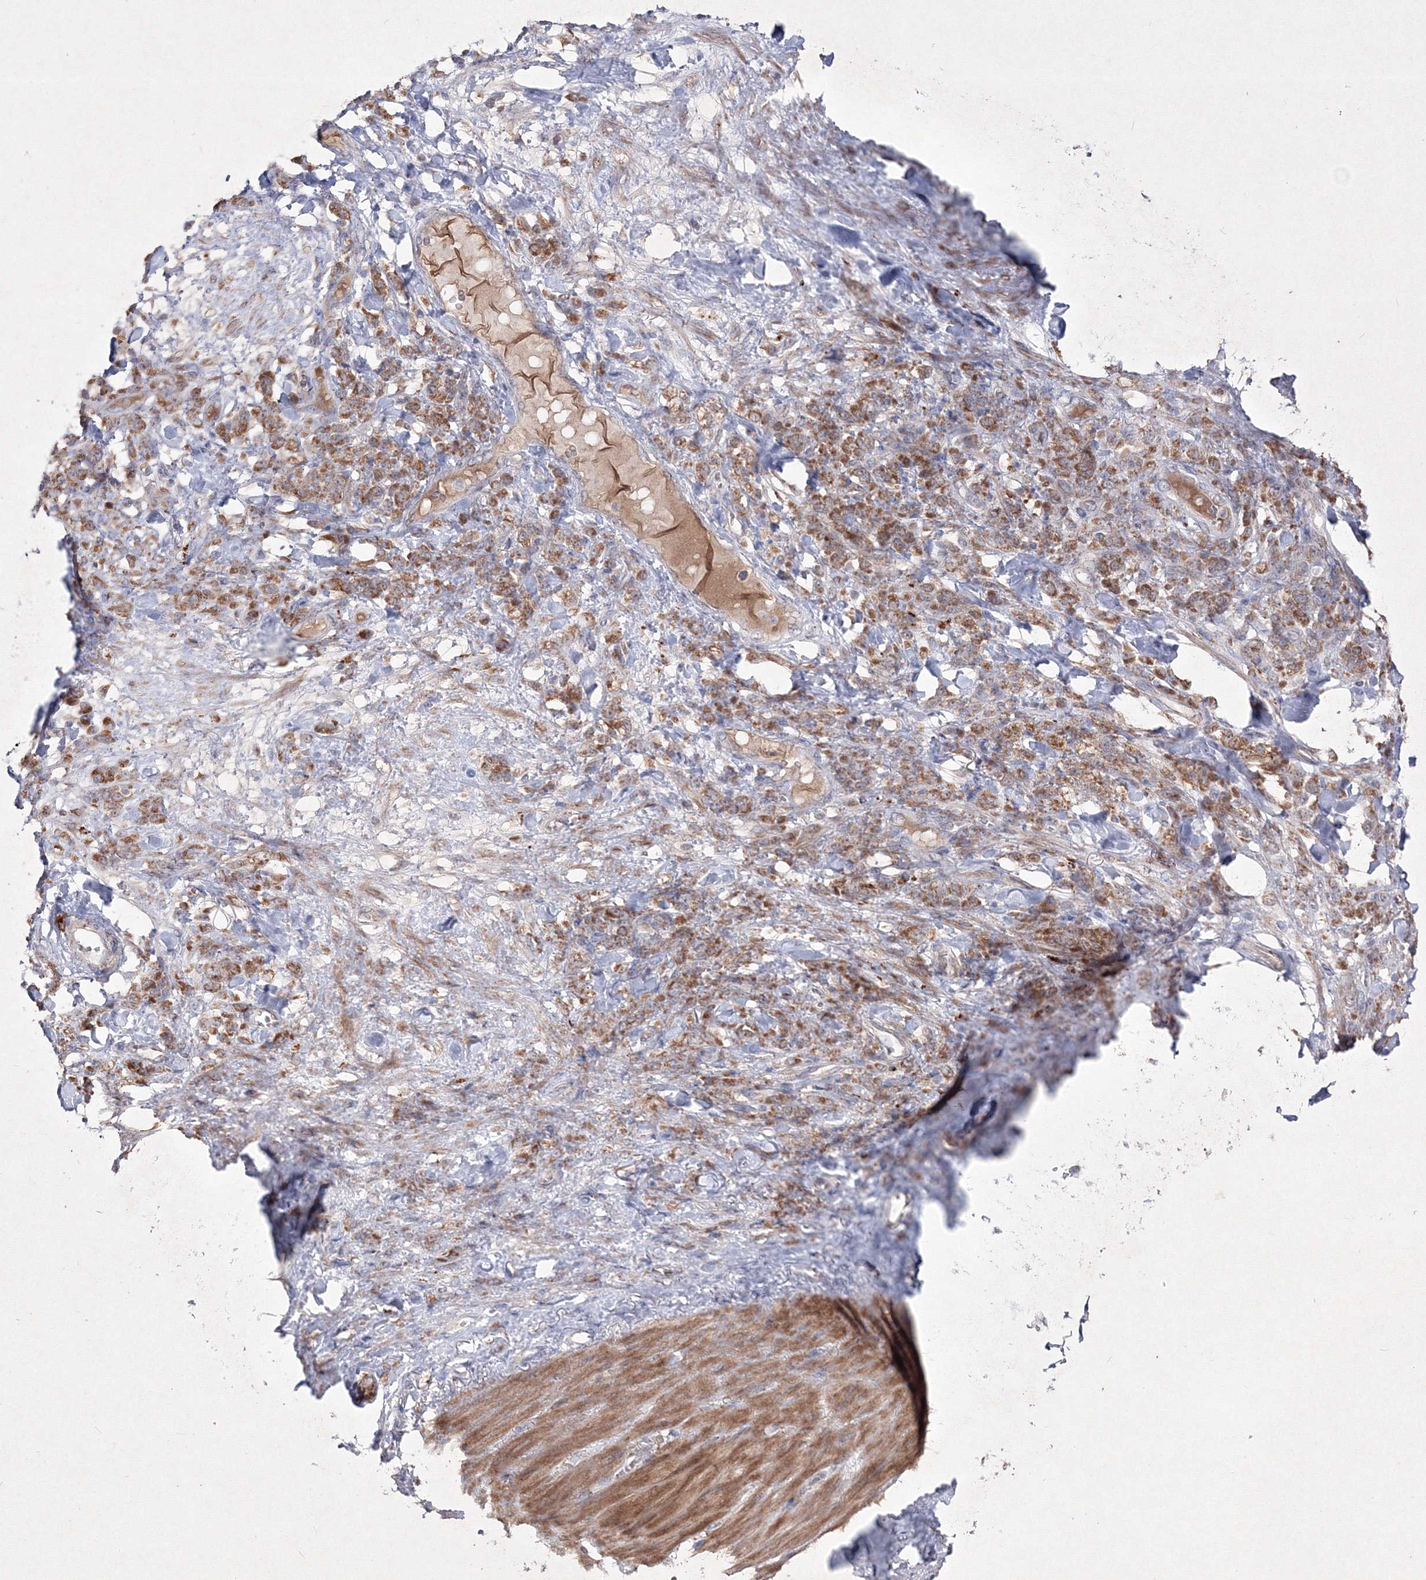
{"staining": {"intensity": "moderate", "quantity": ">75%", "location": "cytoplasmic/membranous"}, "tissue": "stomach cancer", "cell_type": "Tumor cells", "image_type": "cancer", "snomed": [{"axis": "morphology", "description": "Normal tissue, NOS"}, {"axis": "morphology", "description": "Adenocarcinoma, NOS"}, {"axis": "topography", "description": "Stomach"}], "caption": "Stomach adenocarcinoma stained with a protein marker exhibits moderate staining in tumor cells.", "gene": "PEX13", "patient": {"sex": "male", "age": 82}}